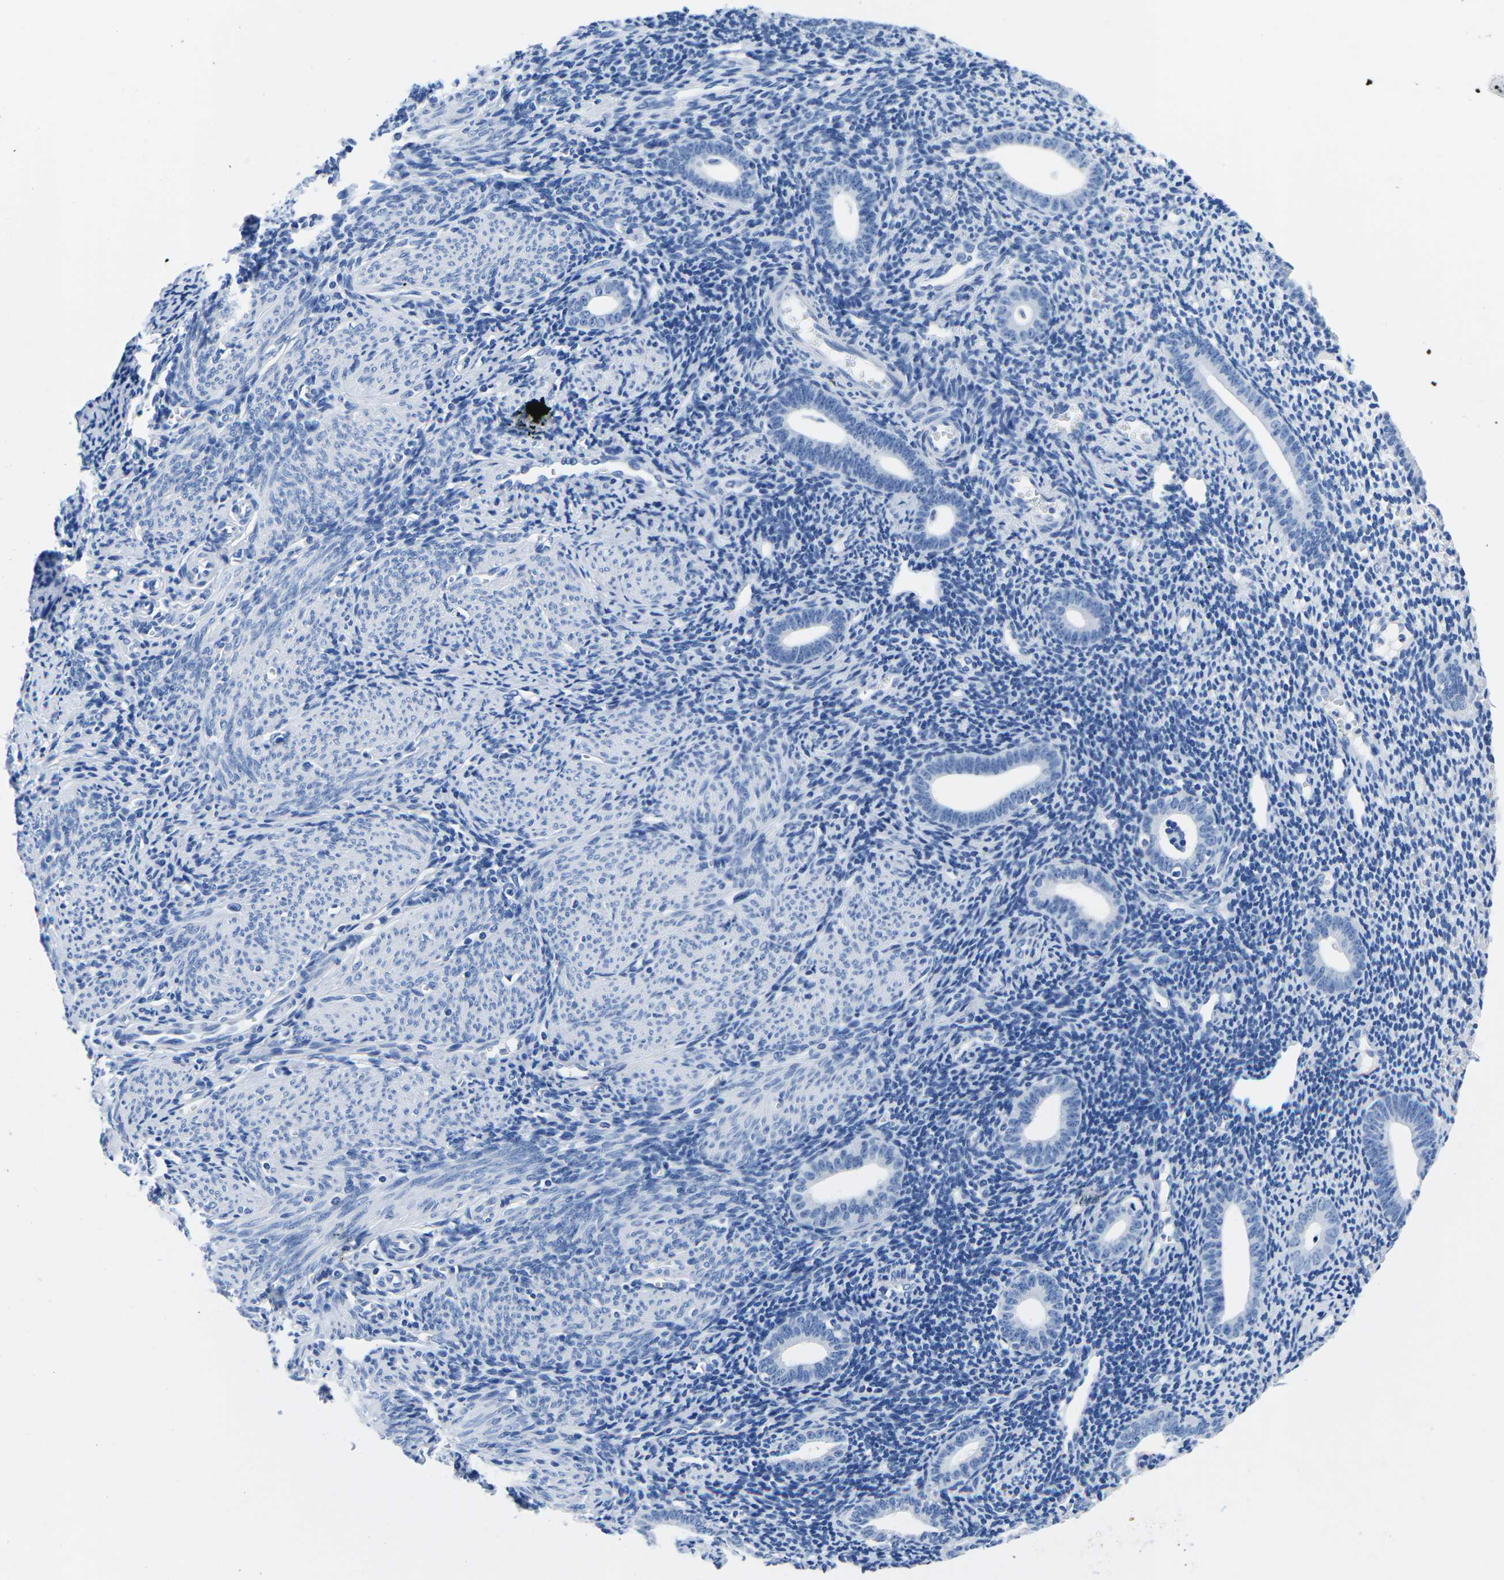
{"staining": {"intensity": "negative", "quantity": "none", "location": "none"}, "tissue": "endometrium", "cell_type": "Cells in endometrial stroma", "image_type": "normal", "snomed": [{"axis": "morphology", "description": "Normal tissue, NOS"}, {"axis": "topography", "description": "Endometrium"}], "caption": "Histopathology image shows no protein positivity in cells in endometrial stroma of normal endometrium. Brightfield microscopy of IHC stained with DAB (3,3'-diaminobenzidine) (brown) and hematoxylin (blue), captured at high magnification.", "gene": "CYP1A2", "patient": {"sex": "female", "age": 50}}